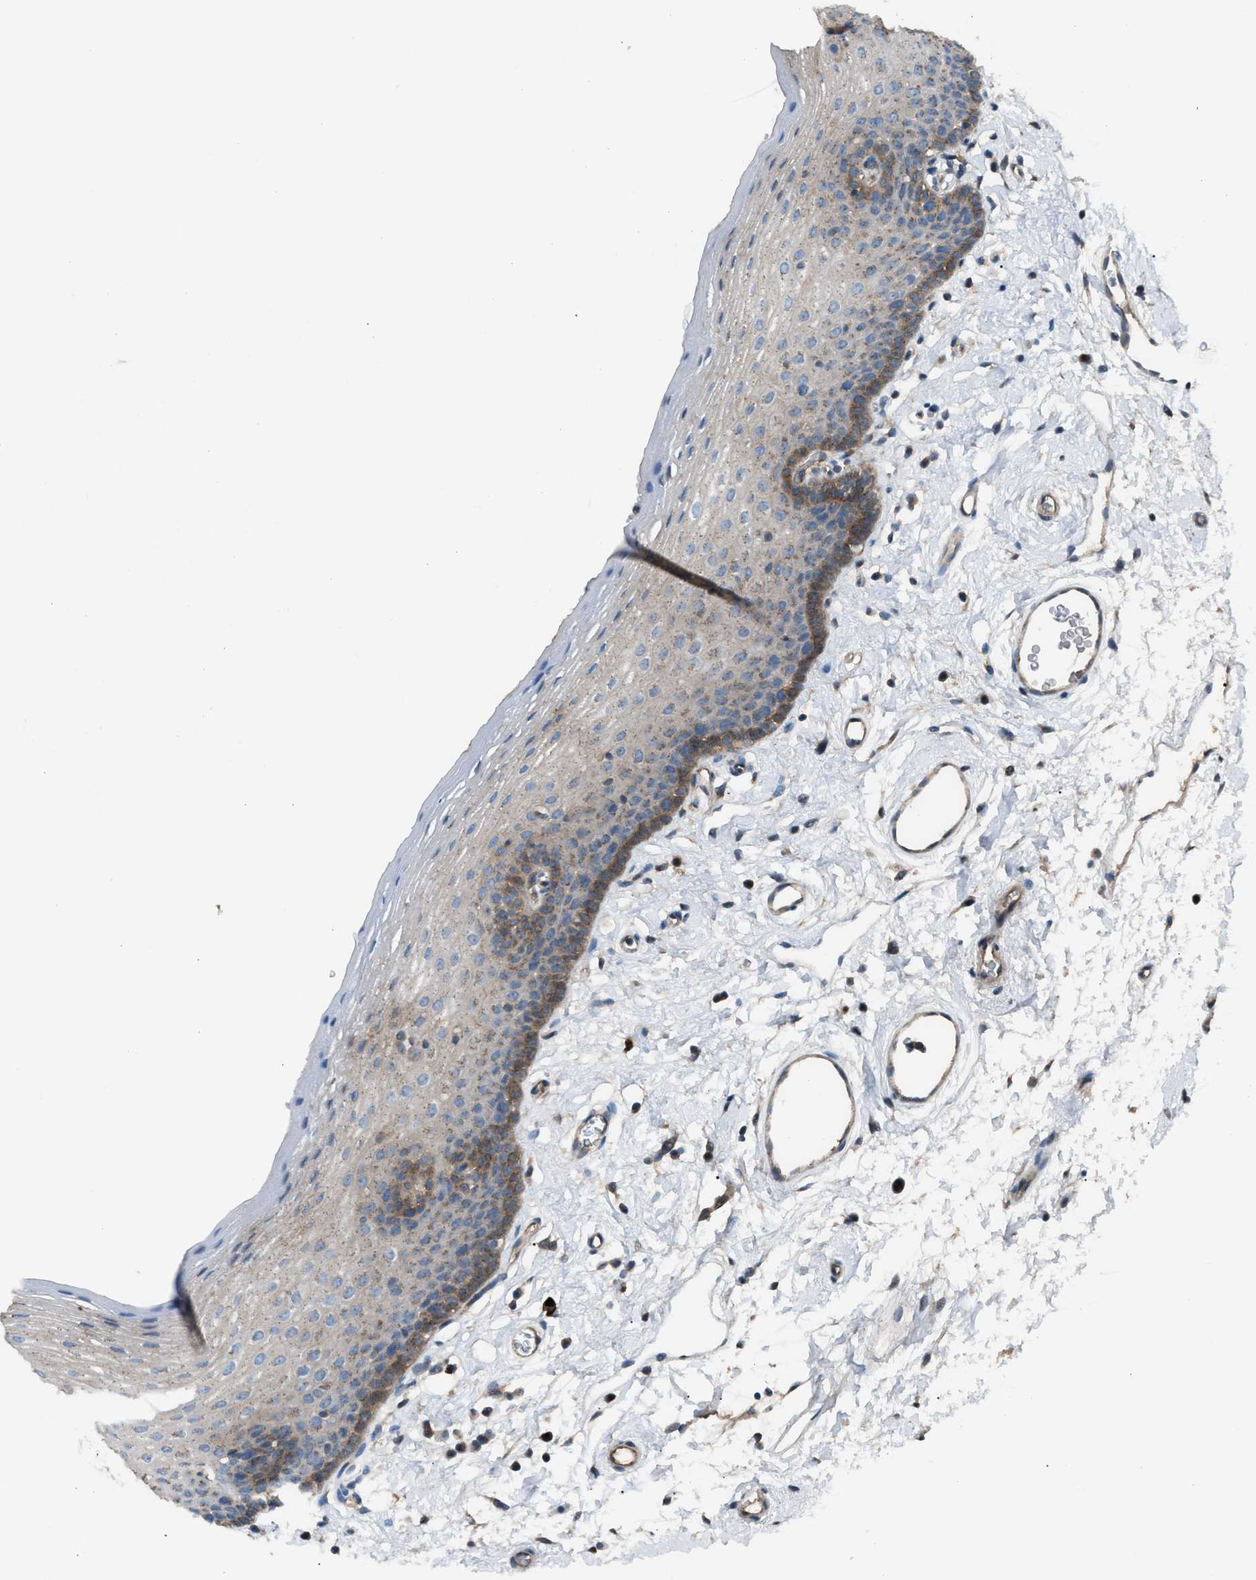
{"staining": {"intensity": "moderate", "quantity": "25%-75%", "location": "cytoplasmic/membranous"}, "tissue": "oral mucosa", "cell_type": "Squamous epithelial cells", "image_type": "normal", "snomed": [{"axis": "morphology", "description": "Normal tissue, NOS"}, {"axis": "topography", "description": "Oral tissue"}], "caption": "IHC of unremarkable human oral mucosa demonstrates medium levels of moderate cytoplasmic/membranous positivity in about 25%-75% of squamous epithelial cells.", "gene": "CRTC1", "patient": {"sex": "male", "age": 66}}